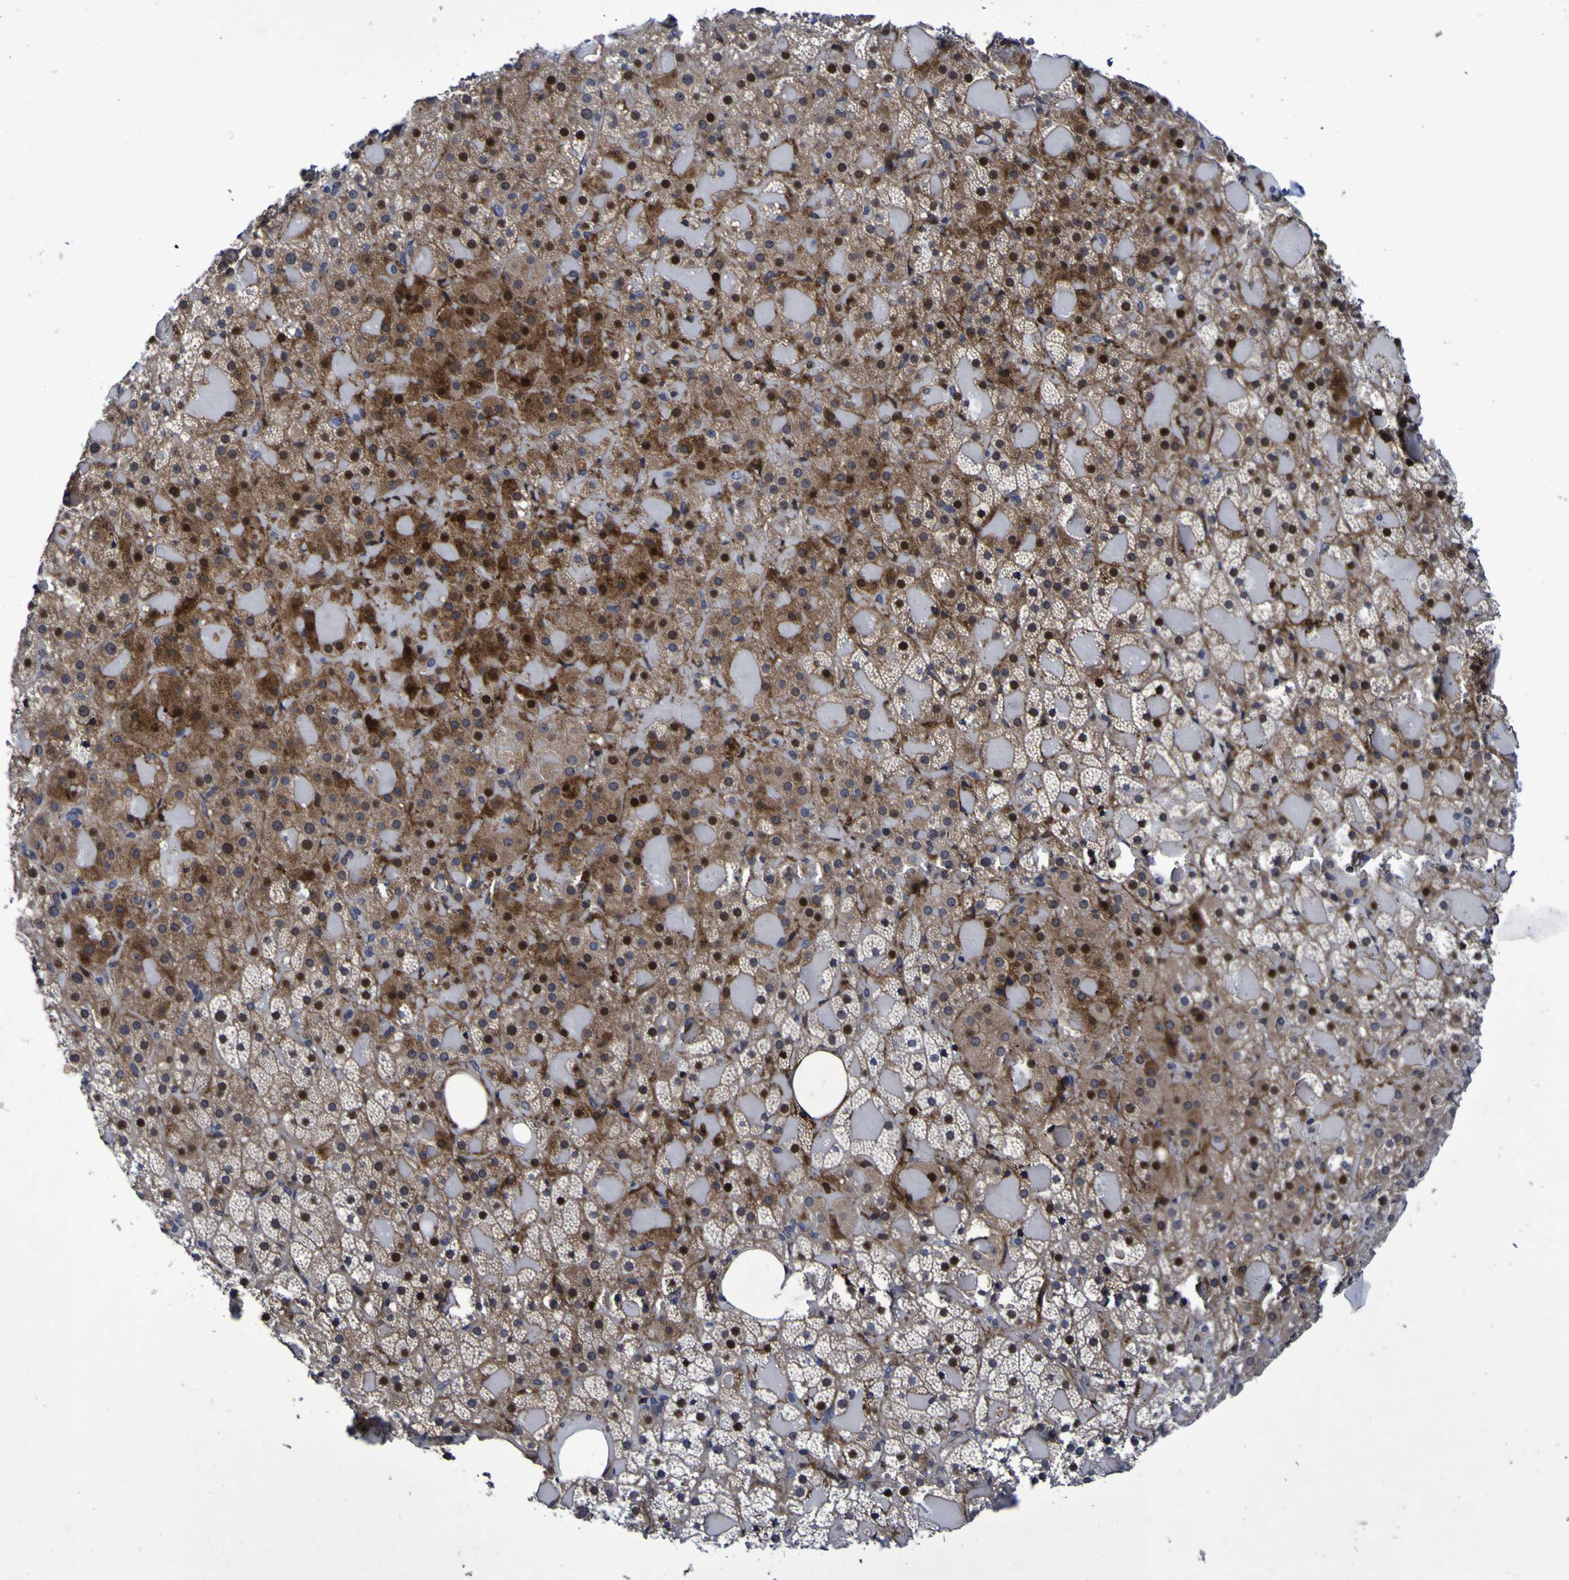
{"staining": {"intensity": "moderate", "quantity": ">75%", "location": "cytoplasmic/membranous,nuclear"}, "tissue": "adrenal gland", "cell_type": "Glandular cells", "image_type": "normal", "snomed": [{"axis": "morphology", "description": "Normal tissue, NOS"}, {"axis": "topography", "description": "Adrenal gland"}], "caption": "The histopathology image shows a brown stain indicating the presence of a protein in the cytoplasmic/membranous,nuclear of glandular cells in adrenal gland. Nuclei are stained in blue.", "gene": "MGLL", "patient": {"sex": "female", "age": 59}}